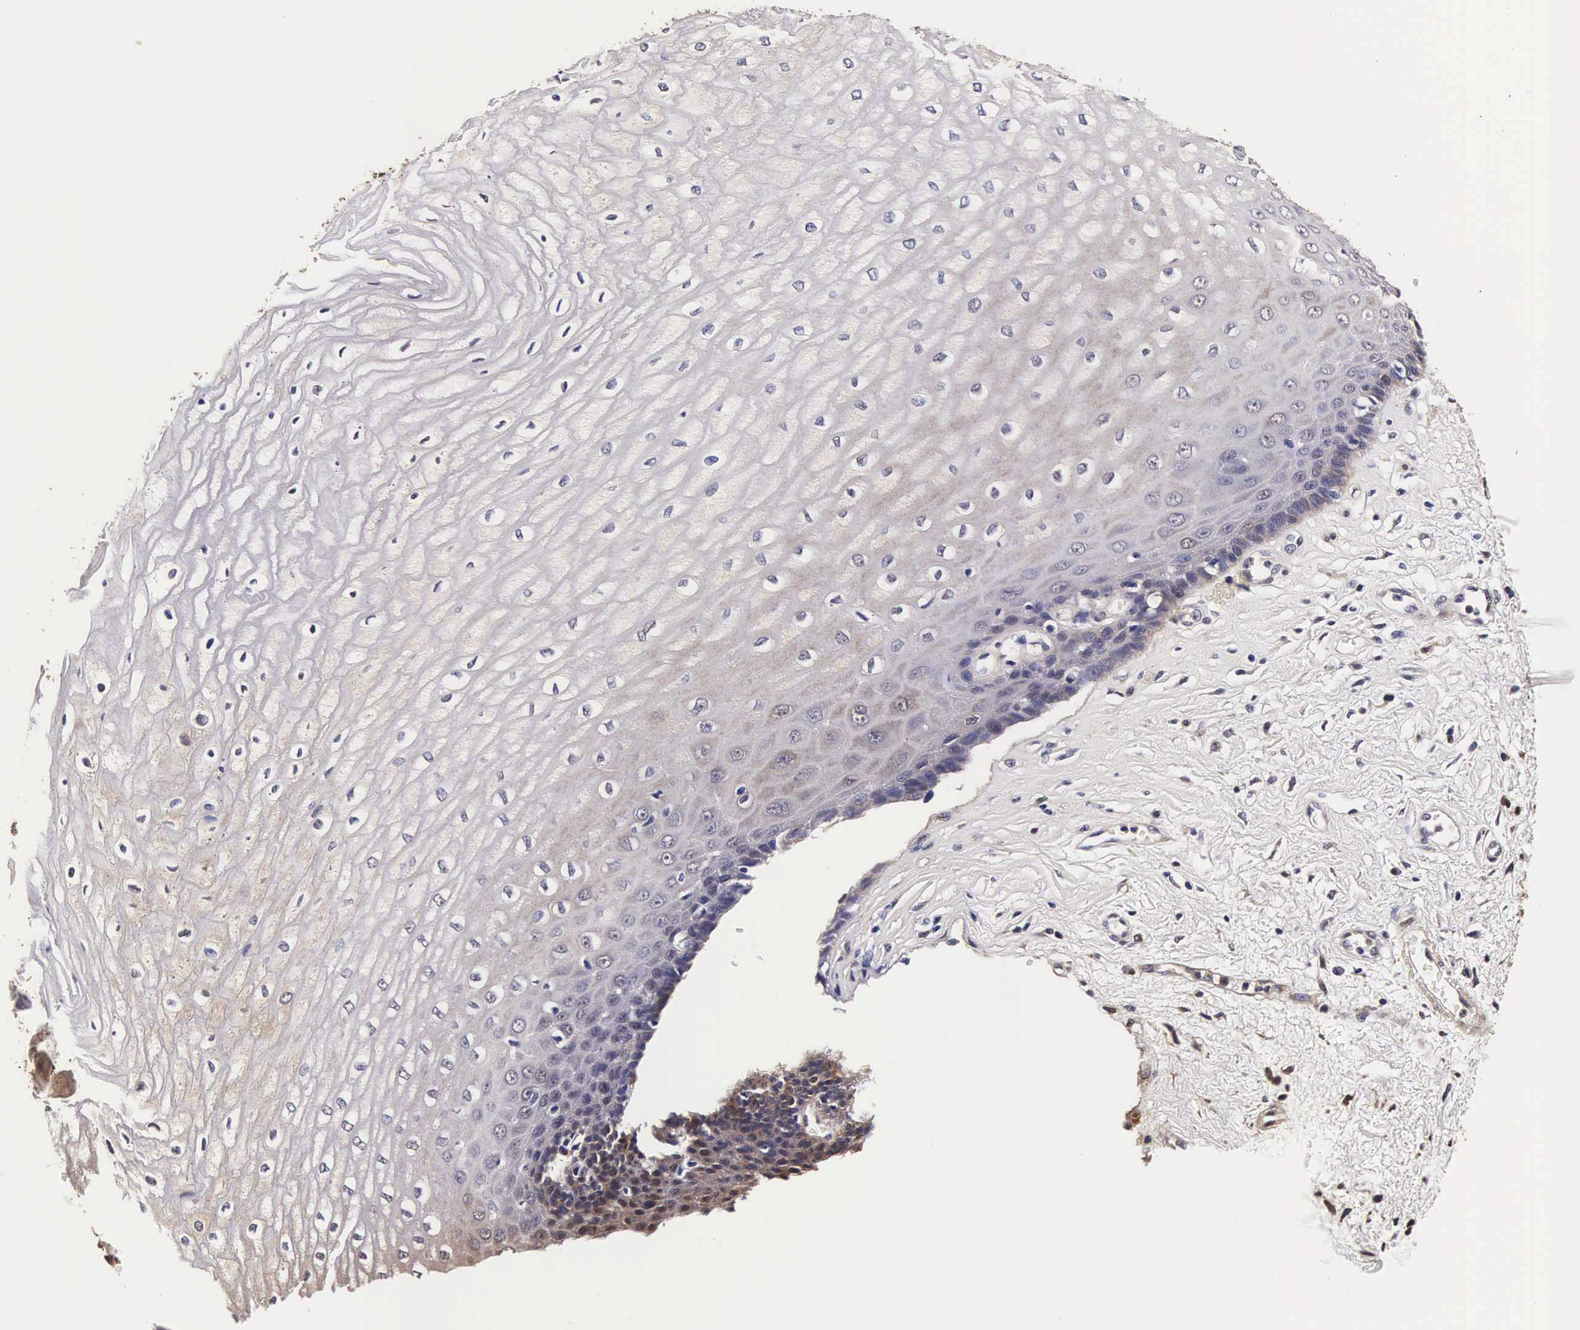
{"staining": {"intensity": "weak", "quantity": "<25%", "location": "cytoplasmic/membranous,nuclear"}, "tissue": "esophagus", "cell_type": "Squamous epithelial cells", "image_type": "normal", "snomed": [{"axis": "morphology", "description": "Normal tissue, NOS"}, {"axis": "topography", "description": "Esophagus"}], "caption": "Squamous epithelial cells show no significant positivity in unremarkable esophagus.", "gene": "TECPR2", "patient": {"sex": "male", "age": 65}}